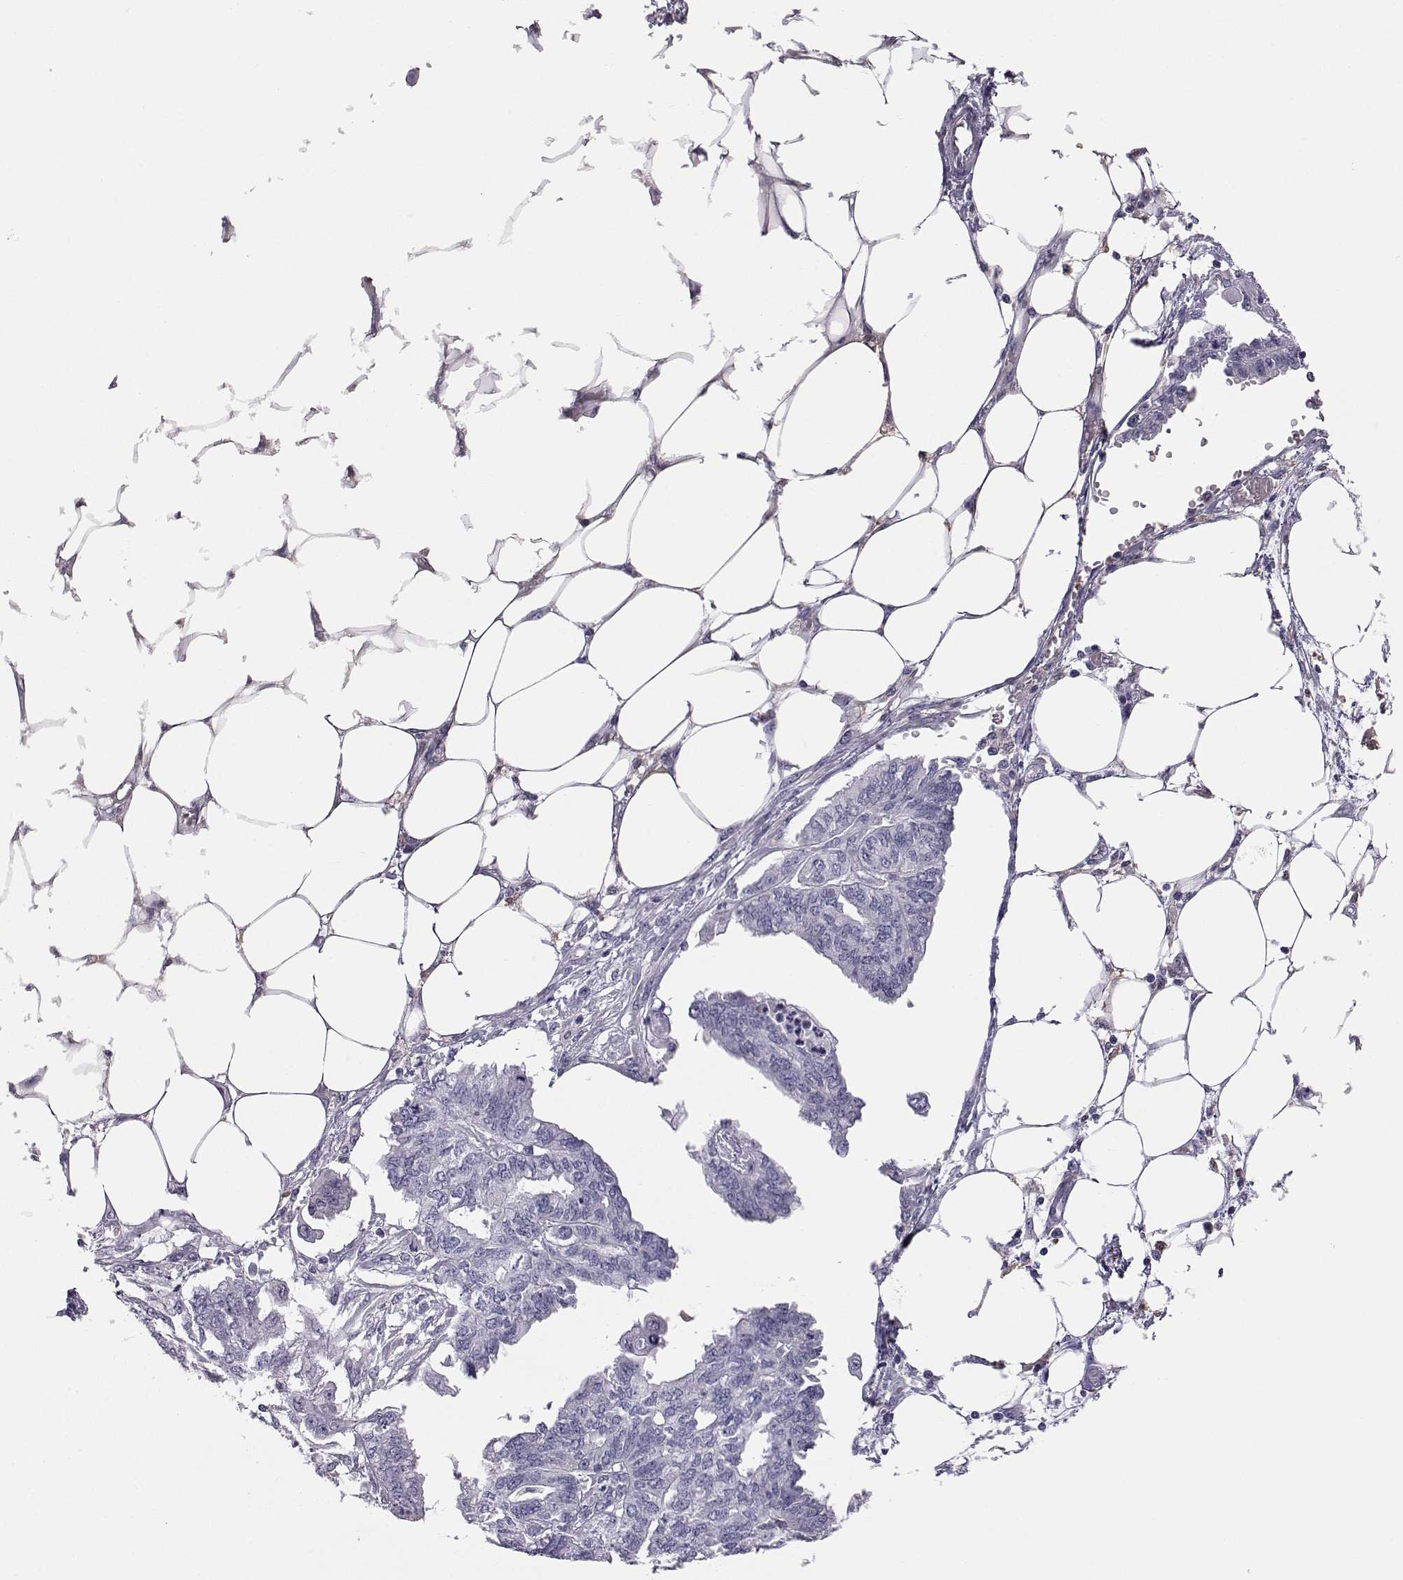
{"staining": {"intensity": "negative", "quantity": "none", "location": "none"}, "tissue": "endometrial cancer", "cell_type": "Tumor cells", "image_type": "cancer", "snomed": [{"axis": "morphology", "description": "Adenocarcinoma, NOS"}, {"axis": "morphology", "description": "Adenocarcinoma, metastatic, NOS"}, {"axis": "topography", "description": "Adipose tissue"}, {"axis": "topography", "description": "Endometrium"}], "caption": "DAB immunohistochemical staining of endometrial cancer demonstrates no significant staining in tumor cells.", "gene": "AKR1B1", "patient": {"sex": "female", "age": 67}}